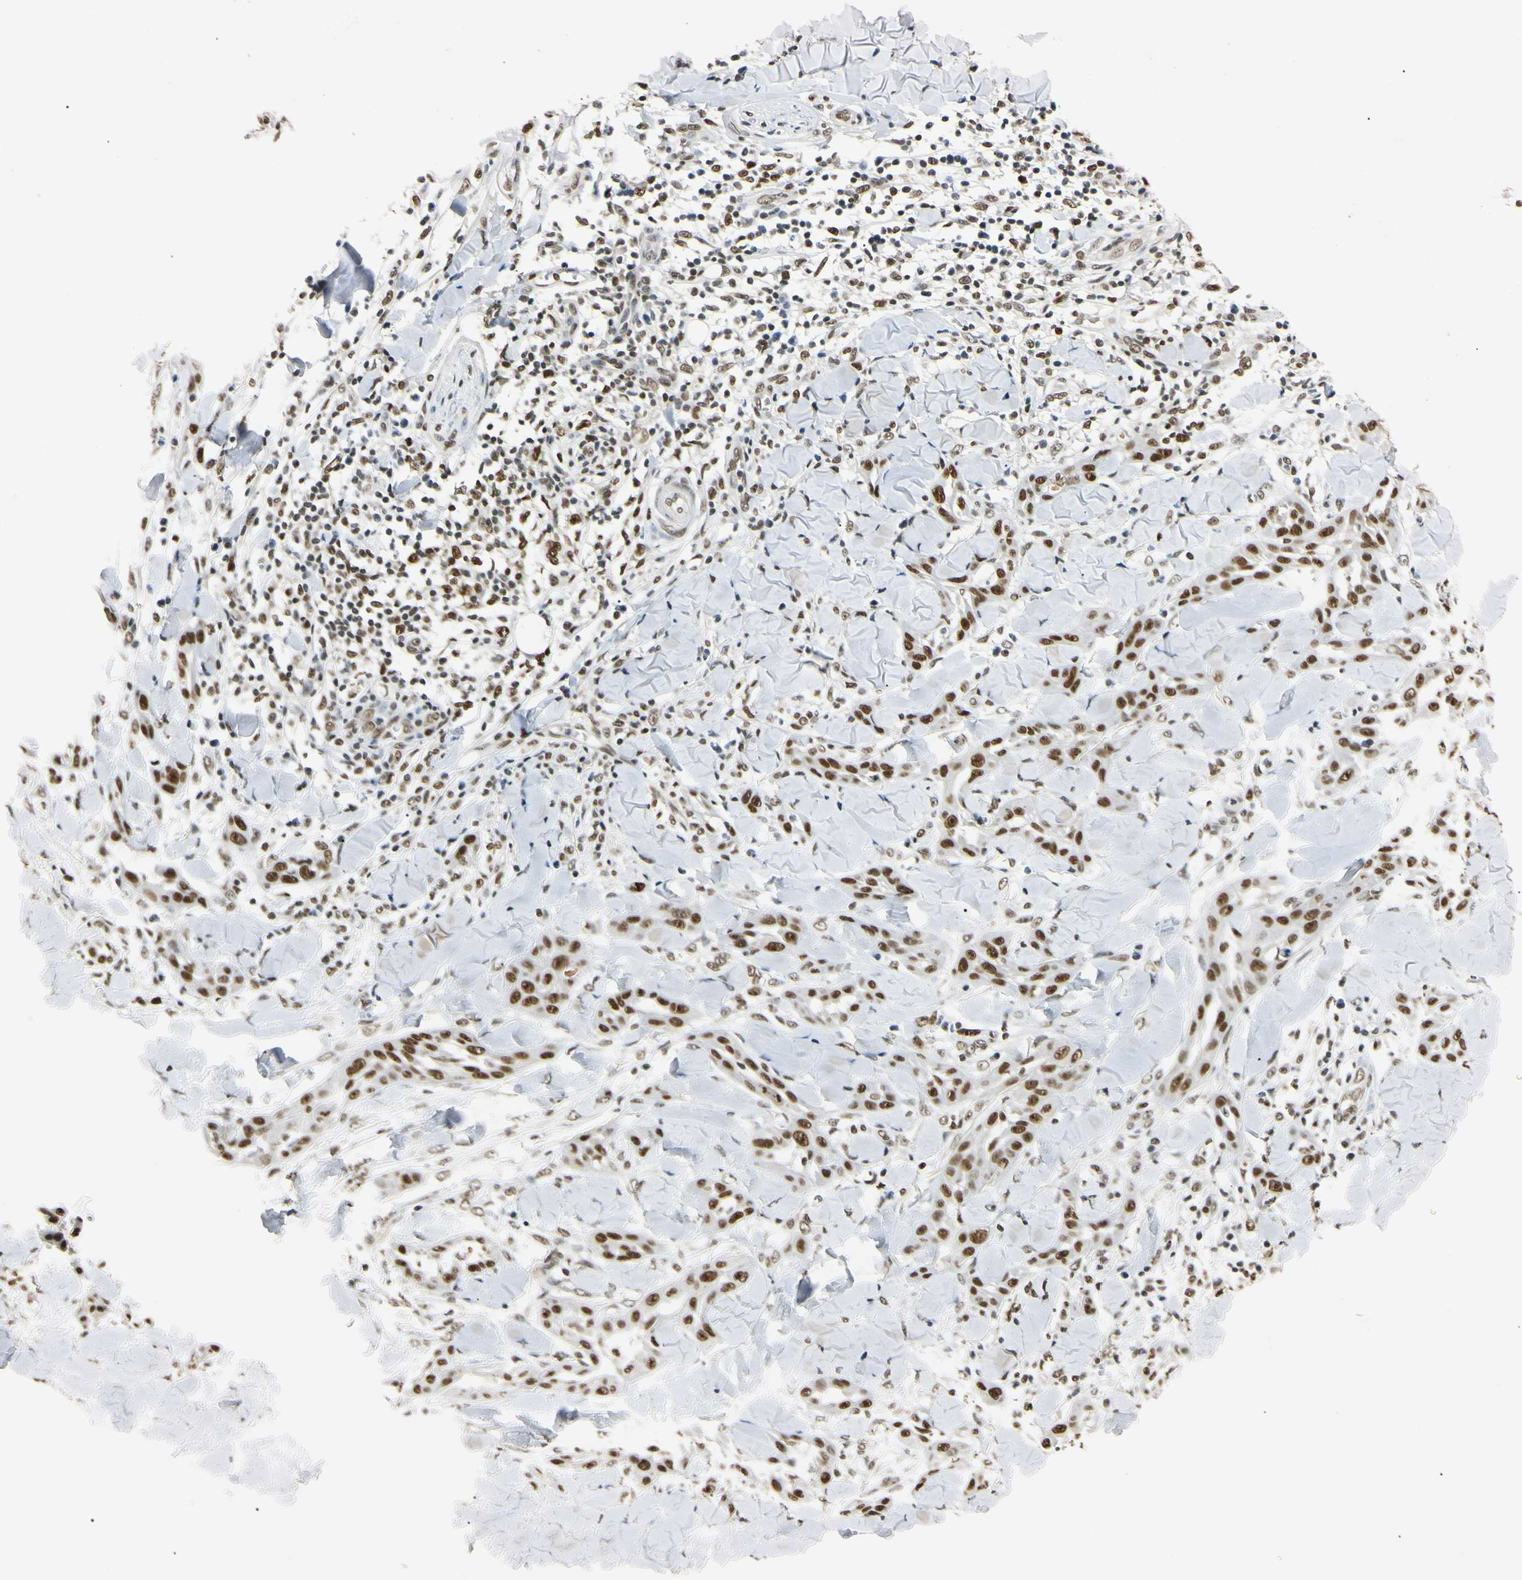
{"staining": {"intensity": "strong", "quantity": ">75%", "location": "nuclear"}, "tissue": "skin cancer", "cell_type": "Tumor cells", "image_type": "cancer", "snomed": [{"axis": "morphology", "description": "Squamous cell carcinoma, NOS"}, {"axis": "topography", "description": "Skin"}], "caption": "Immunohistochemistry of skin cancer exhibits high levels of strong nuclear positivity in approximately >75% of tumor cells.", "gene": "SMARCA5", "patient": {"sex": "male", "age": 24}}